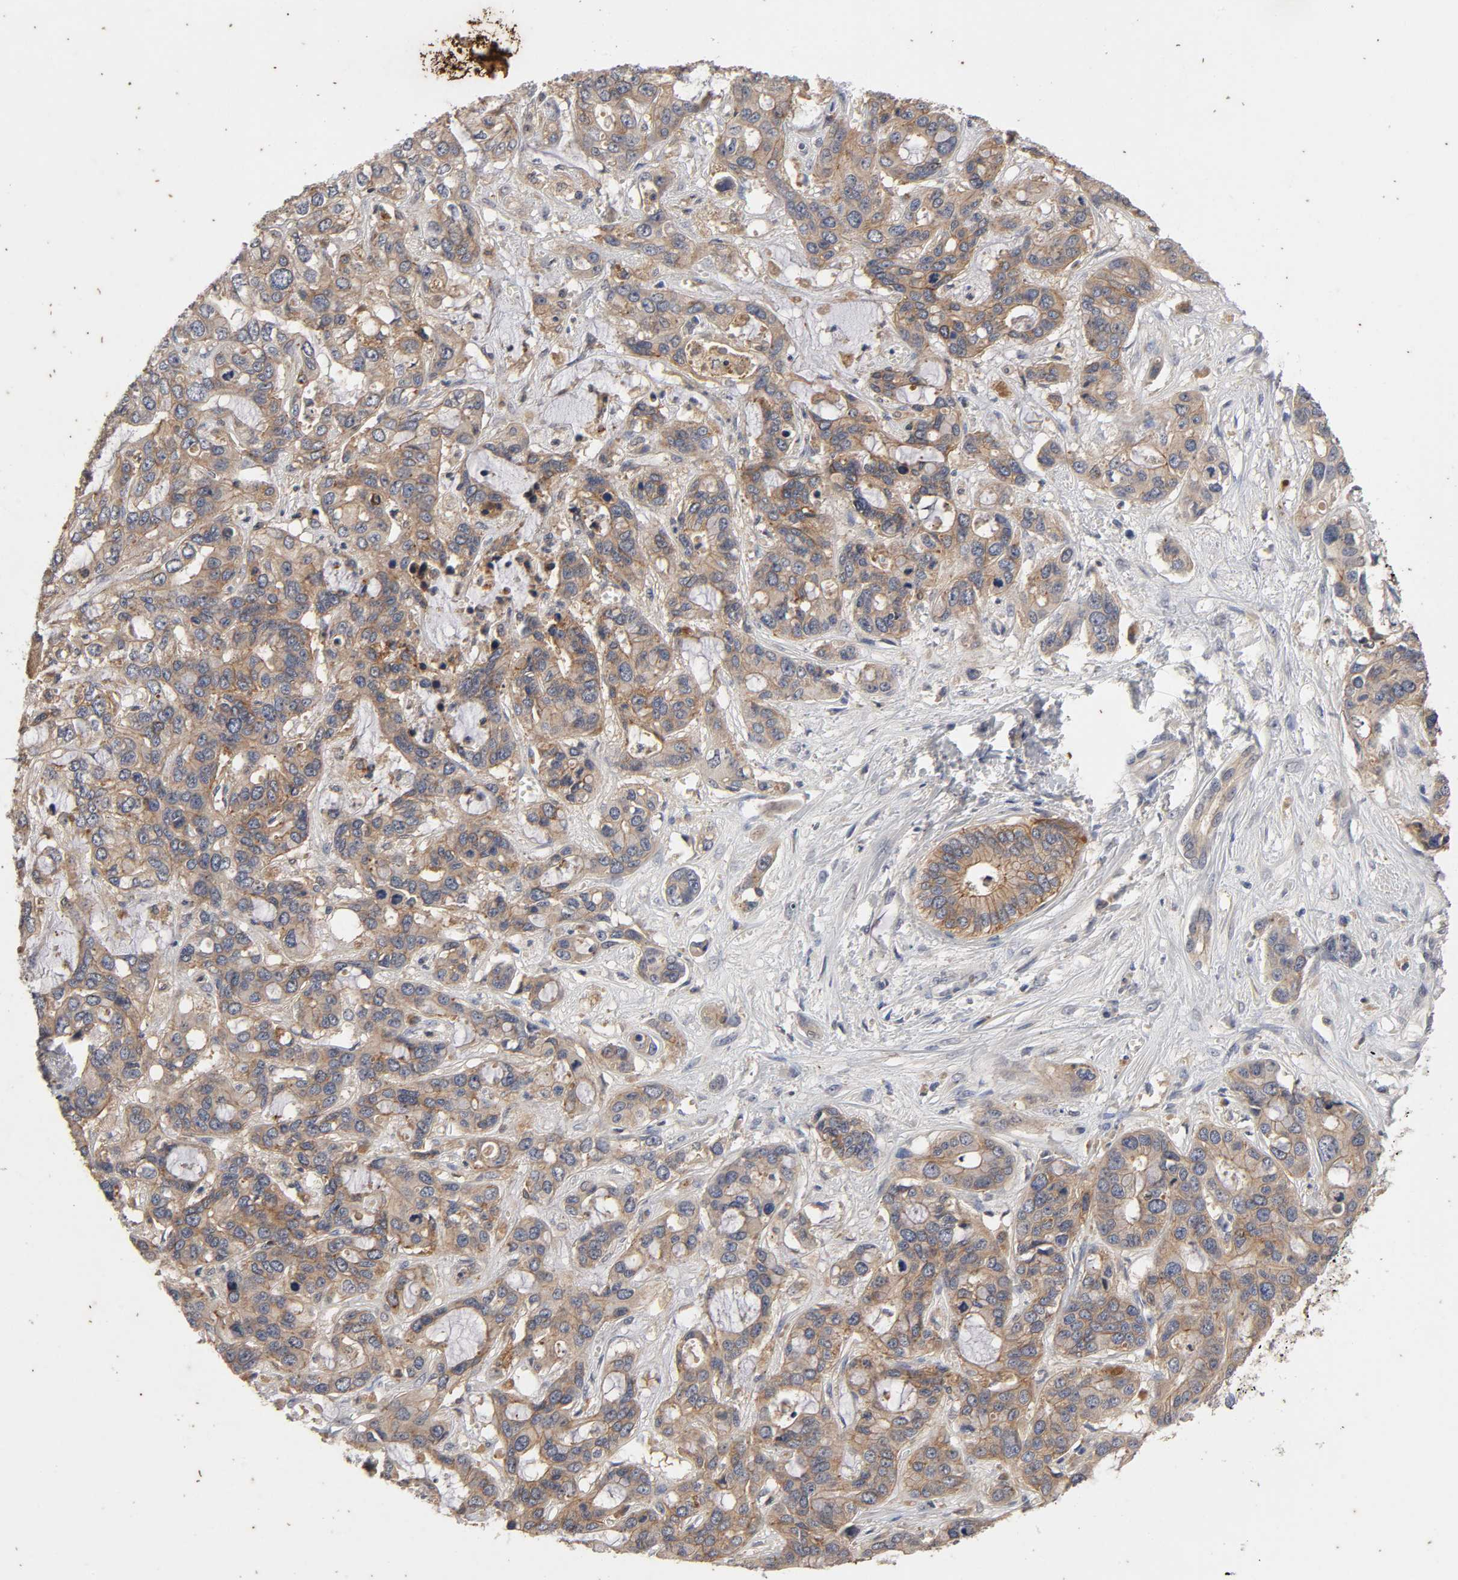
{"staining": {"intensity": "moderate", "quantity": ">75%", "location": "cytoplasmic/membranous"}, "tissue": "liver cancer", "cell_type": "Tumor cells", "image_type": "cancer", "snomed": [{"axis": "morphology", "description": "Cholangiocarcinoma"}, {"axis": "topography", "description": "Liver"}], "caption": "Immunohistochemistry of liver cancer (cholangiocarcinoma) exhibits medium levels of moderate cytoplasmic/membranous positivity in approximately >75% of tumor cells.", "gene": "CXADR", "patient": {"sex": "female", "age": 65}}